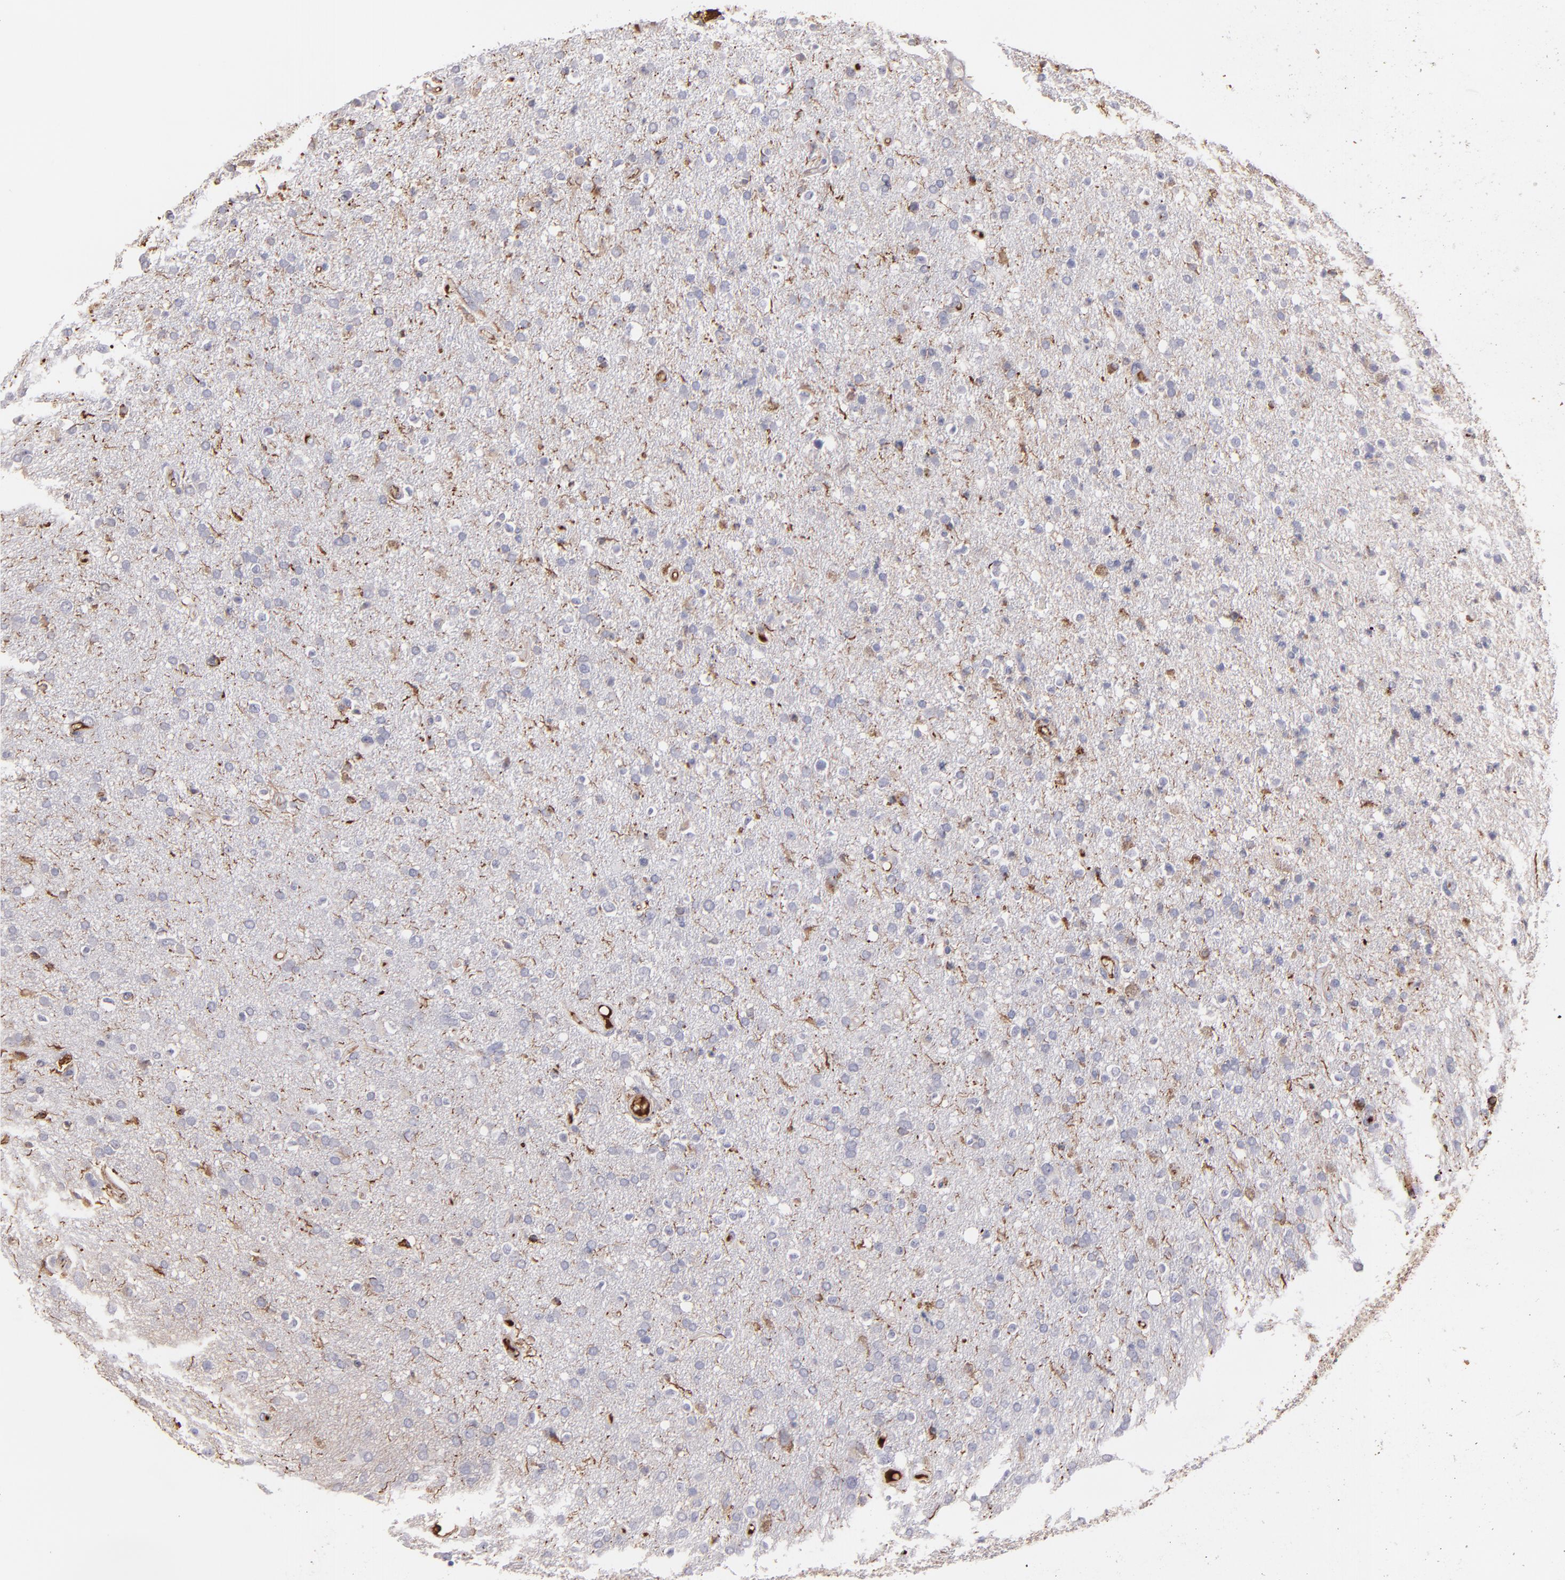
{"staining": {"intensity": "negative", "quantity": "none", "location": "none"}, "tissue": "glioma", "cell_type": "Tumor cells", "image_type": "cancer", "snomed": [{"axis": "morphology", "description": "Glioma, malignant, High grade"}, {"axis": "topography", "description": "Brain"}], "caption": "This is an immunohistochemistry micrograph of glioma. There is no positivity in tumor cells.", "gene": "C1QA", "patient": {"sex": "male", "age": 33}}